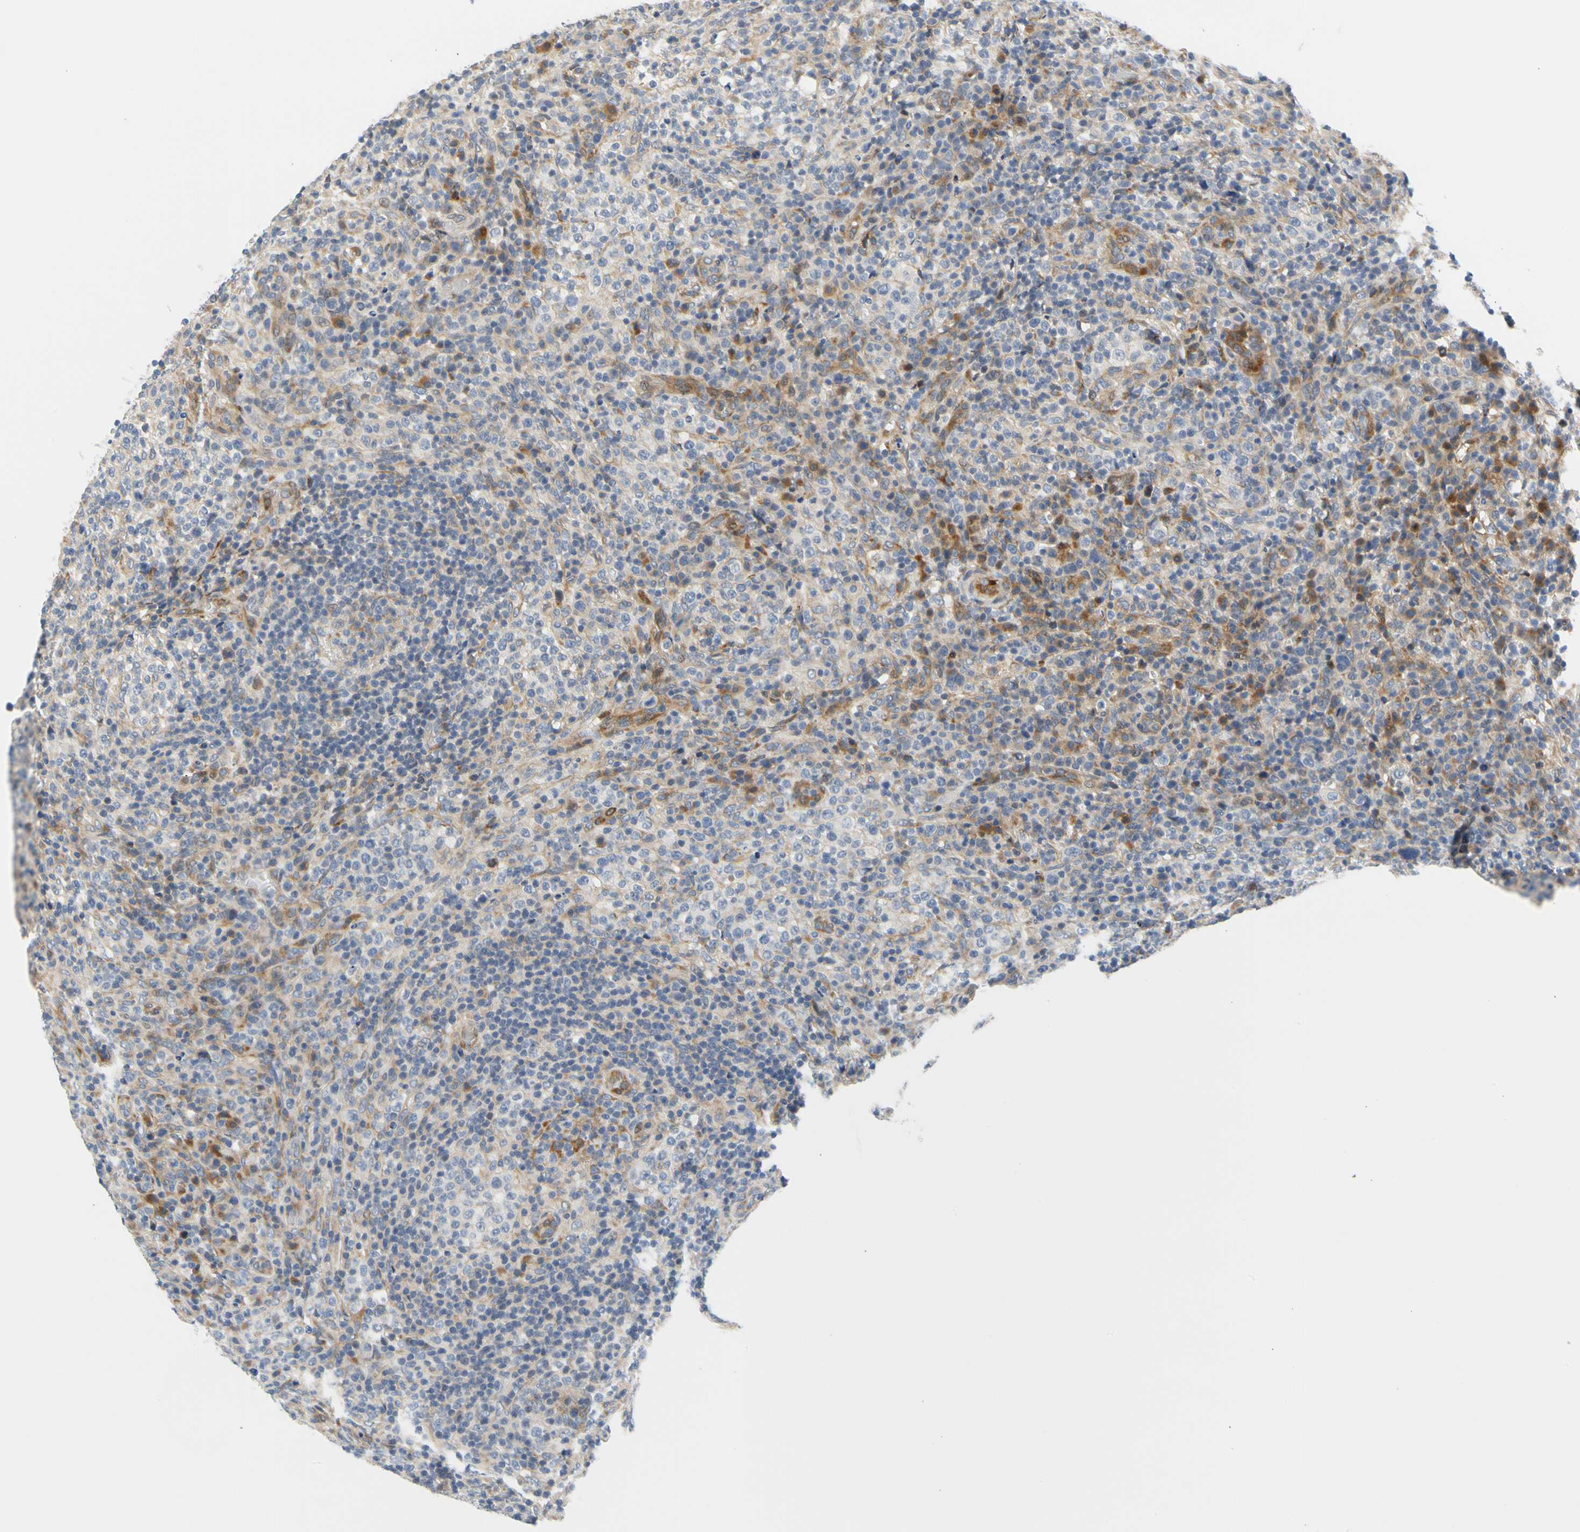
{"staining": {"intensity": "negative", "quantity": "none", "location": "none"}, "tissue": "lymphoma", "cell_type": "Tumor cells", "image_type": "cancer", "snomed": [{"axis": "morphology", "description": "Malignant lymphoma, non-Hodgkin's type, High grade"}, {"axis": "topography", "description": "Lymph node"}], "caption": "Immunohistochemistry (IHC) of human malignant lymphoma, non-Hodgkin's type (high-grade) reveals no expression in tumor cells. (IHC, brightfield microscopy, high magnification).", "gene": "ZNF236", "patient": {"sex": "female", "age": 76}}